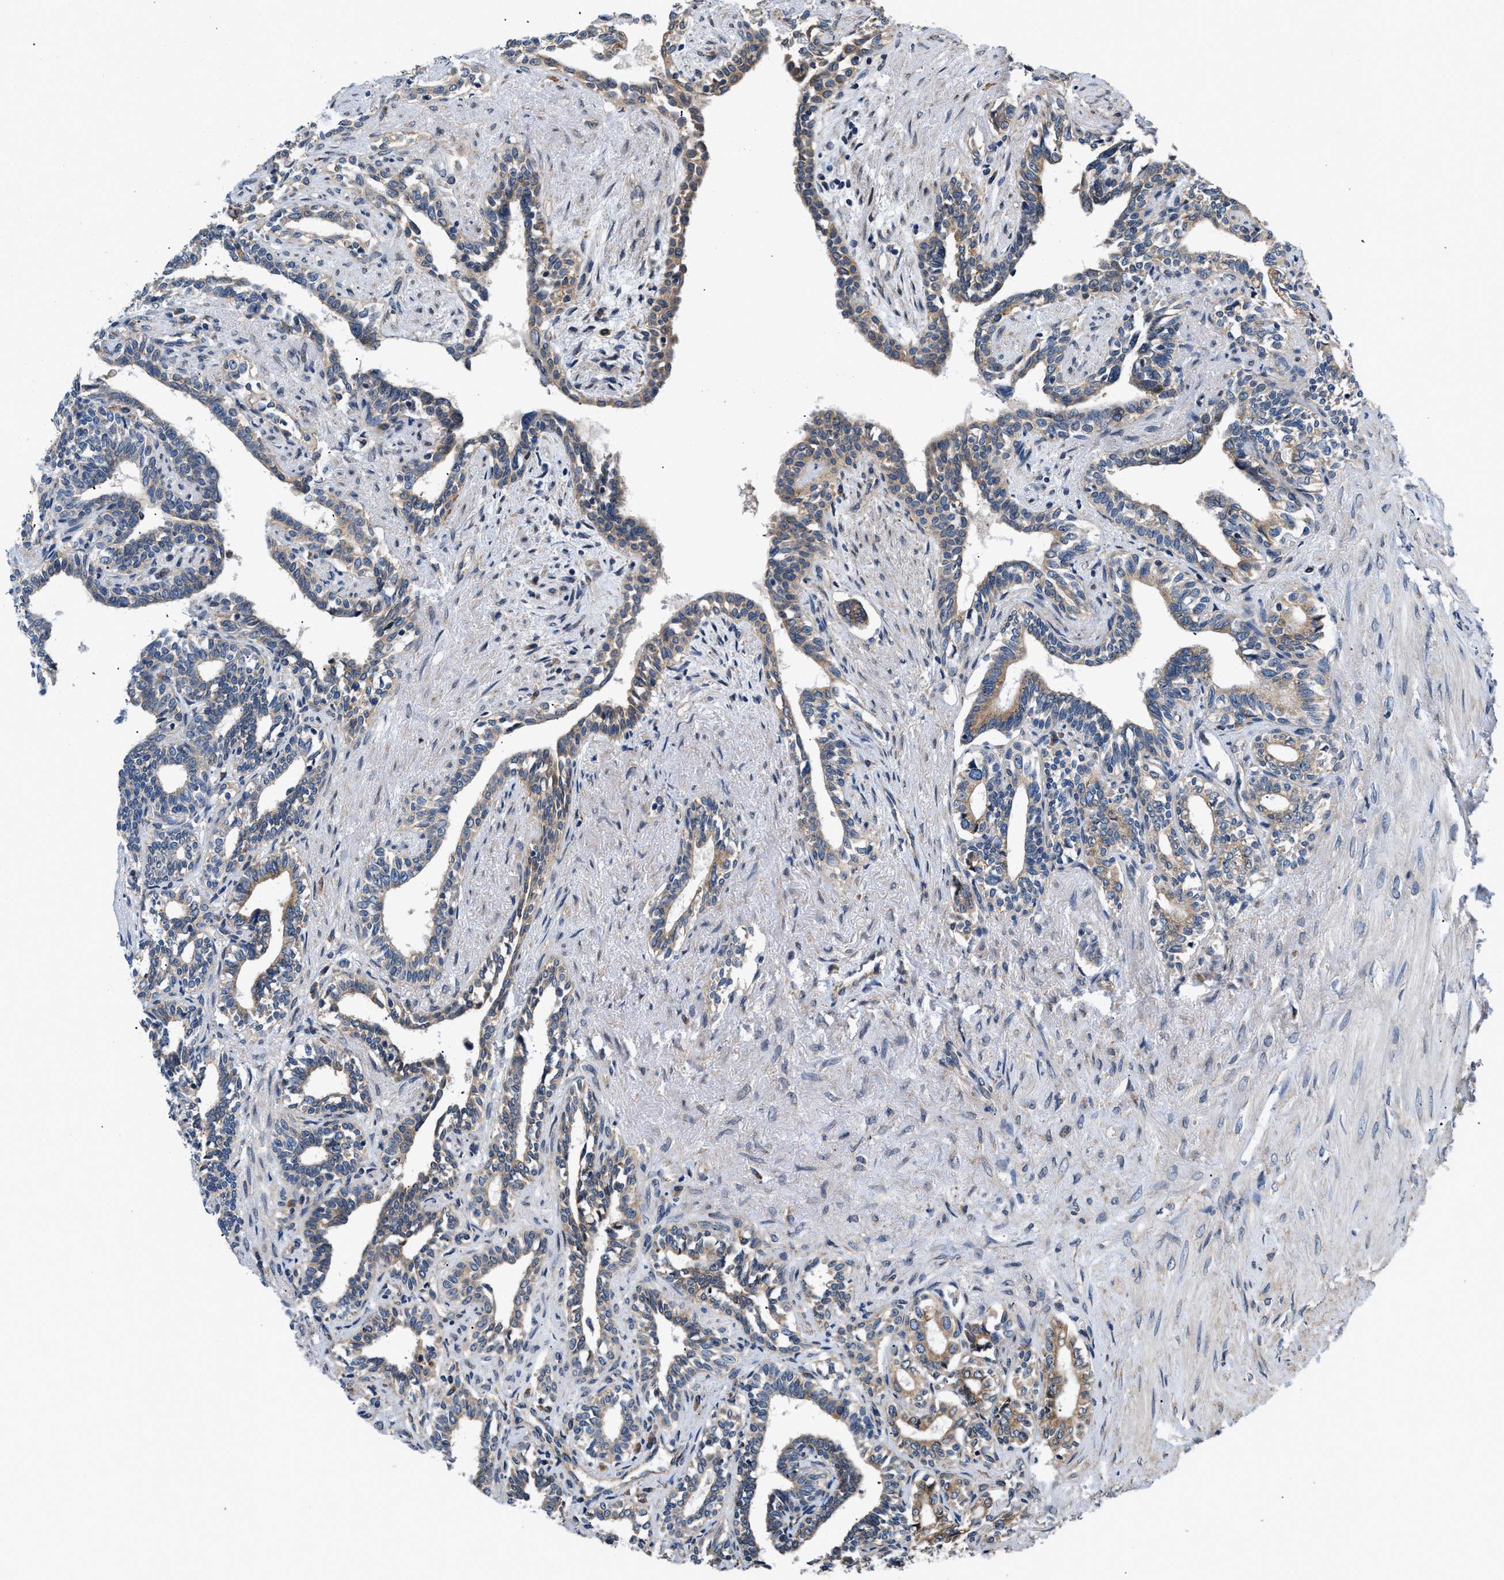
{"staining": {"intensity": "moderate", "quantity": ">75%", "location": "cytoplasmic/membranous"}, "tissue": "seminal vesicle", "cell_type": "Glandular cells", "image_type": "normal", "snomed": [{"axis": "morphology", "description": "Normal tissue, NOS"}, {"axis": "morphology", "description": "Adenocarcinoma, High grade"}, {"axis": "topography", "description": "Prostate"}, {"axis": "topography", "description": "Seminal veicle"}], "caption": "This is a histology image of immunohistochemistry staining of unremarkable seminal vesicle, which shows moderate staining in the cytoplasmic/membranous of glandular cells.", "gene": "CEP128", "patient": {"sex": "male", "age": 55}}